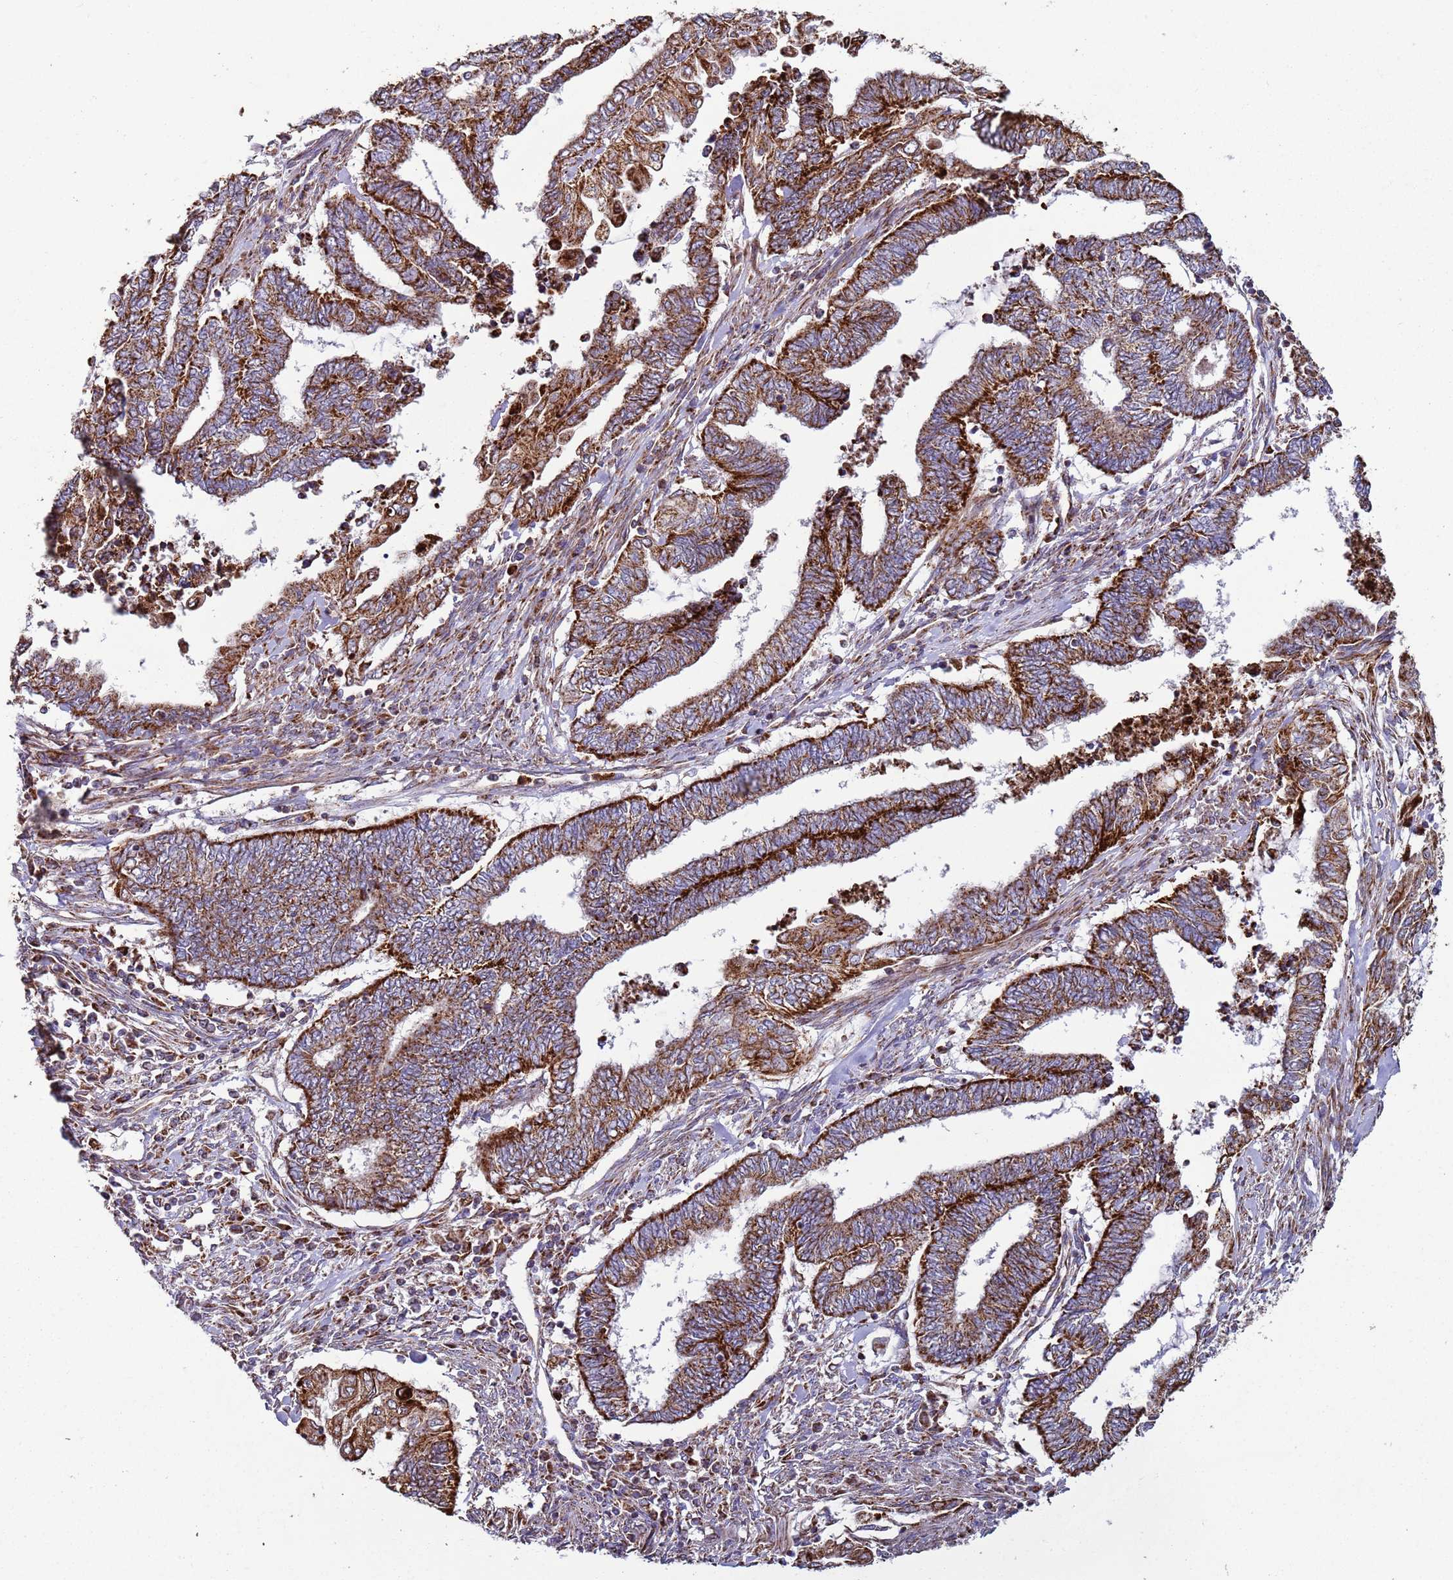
{"staining": {"intensity": "strong", "quantity": ">75%", "location": "cytoplasmic/membranous"}, "tissue": "endometrial cancer", "cell_type": "Tumor cells", "image_type": "cancer", "snomed": [{"axis": "morphology", "description": "Adenocarcinoma, NOS"}, {"axis": "topography", "description": "Uterus"}, {"axis": "topography", "description": "Endometrium"}], "caption": "This is a histology image of immunohistochemistry staining of endometrial cancer, which shows strong positivity in the cytoplasmic/membranous of tumor cells.", "gene": "FBXO33", "patient": {"sex": "female", "age": 70}}